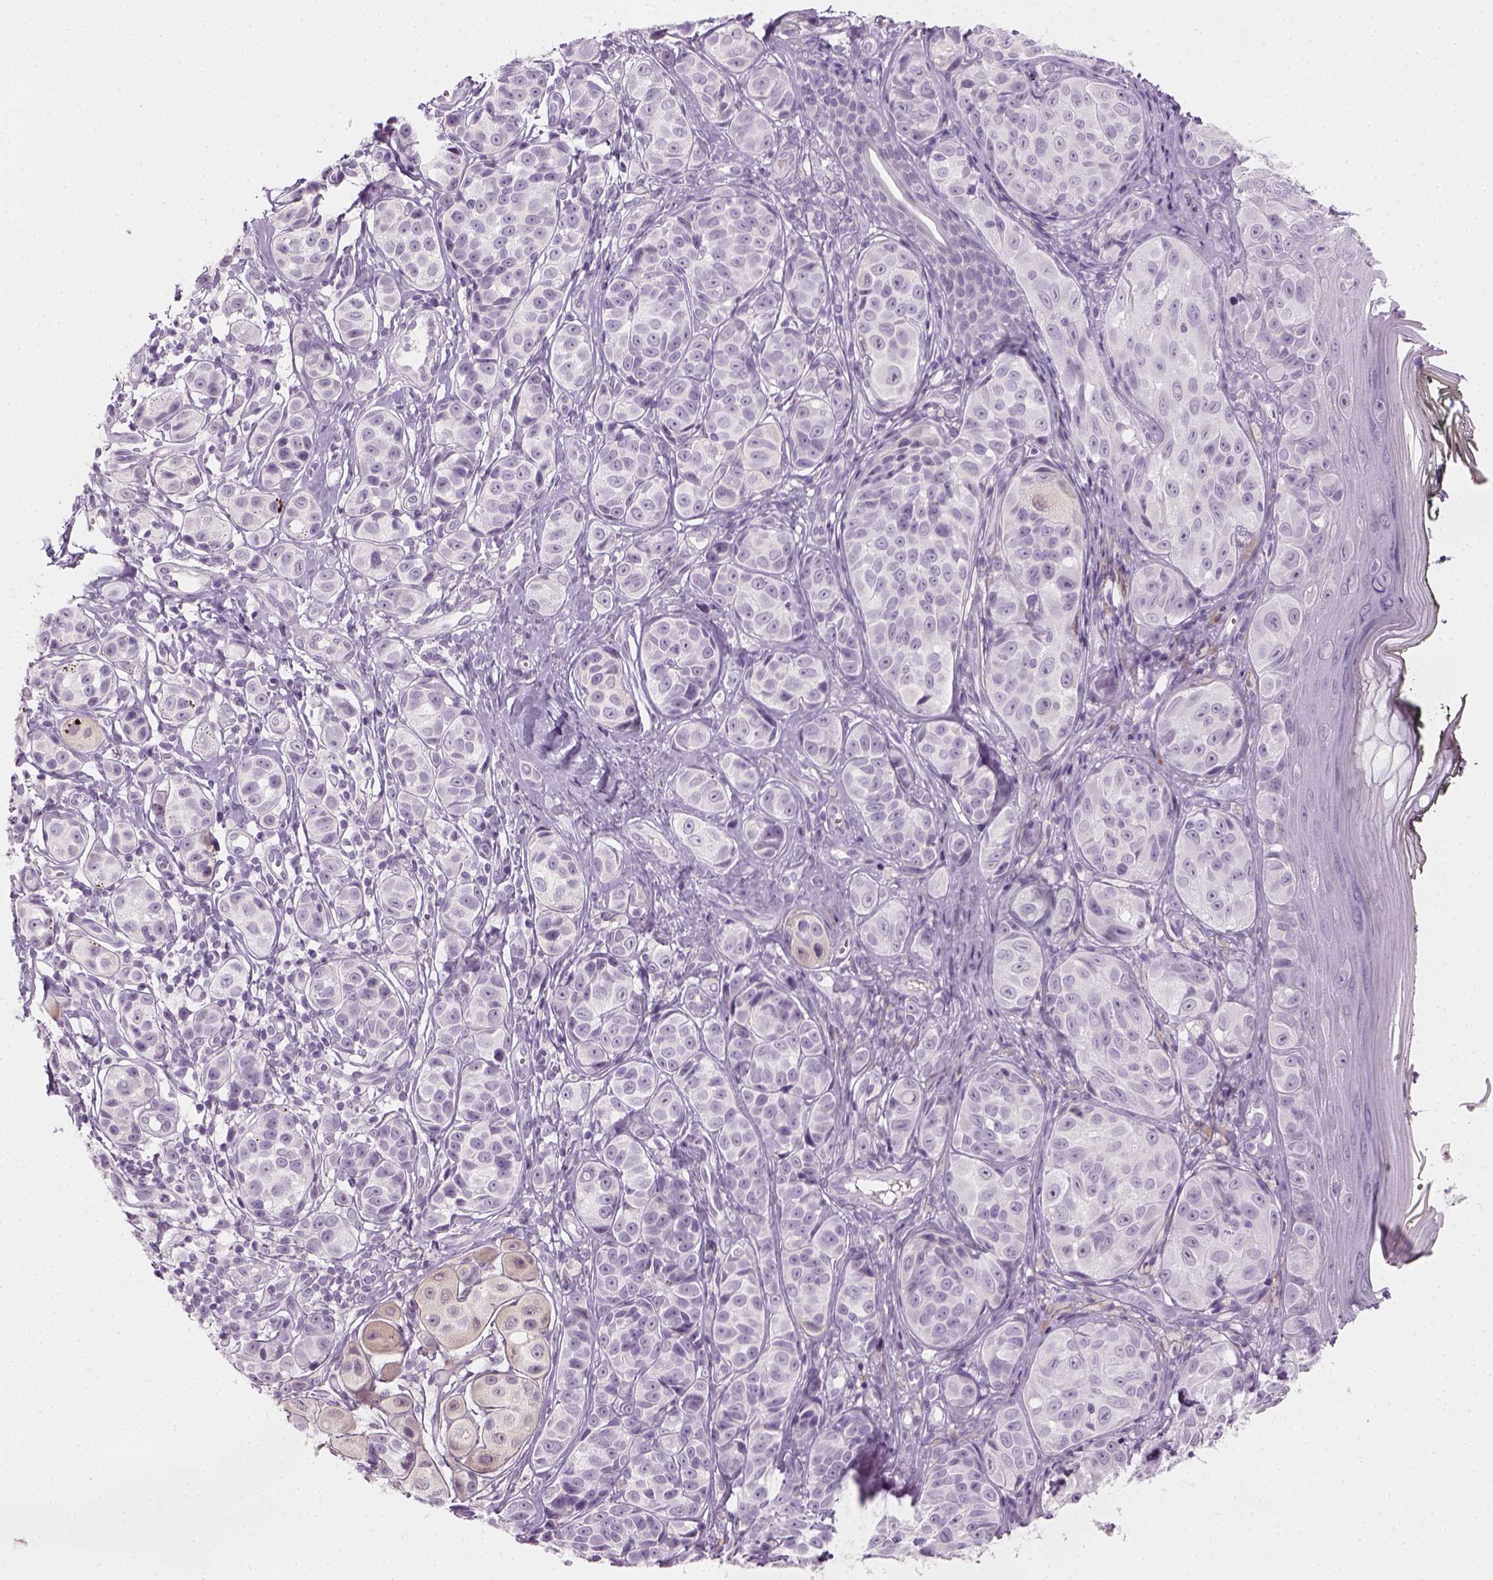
{"staining": {"intensity": "negative", "quantity": "none", "location": "none"}, "tissue": "melanoma", "cell_type": "Tumor cells", "image_type": "cancer", "snomed": [{"axis": "morphology", "description": "Malignant melanoma, NOS"}, {"axis": "topography", "description": "Skin"}], "caption": "Immunohistochemistry (IHC) of malignant melanoma exhibits no expression in tumor cells. (IHC, brightfield microscopy, high magnification).", "gene": "TH", "patient": {"sex": "male", "age": 48}}